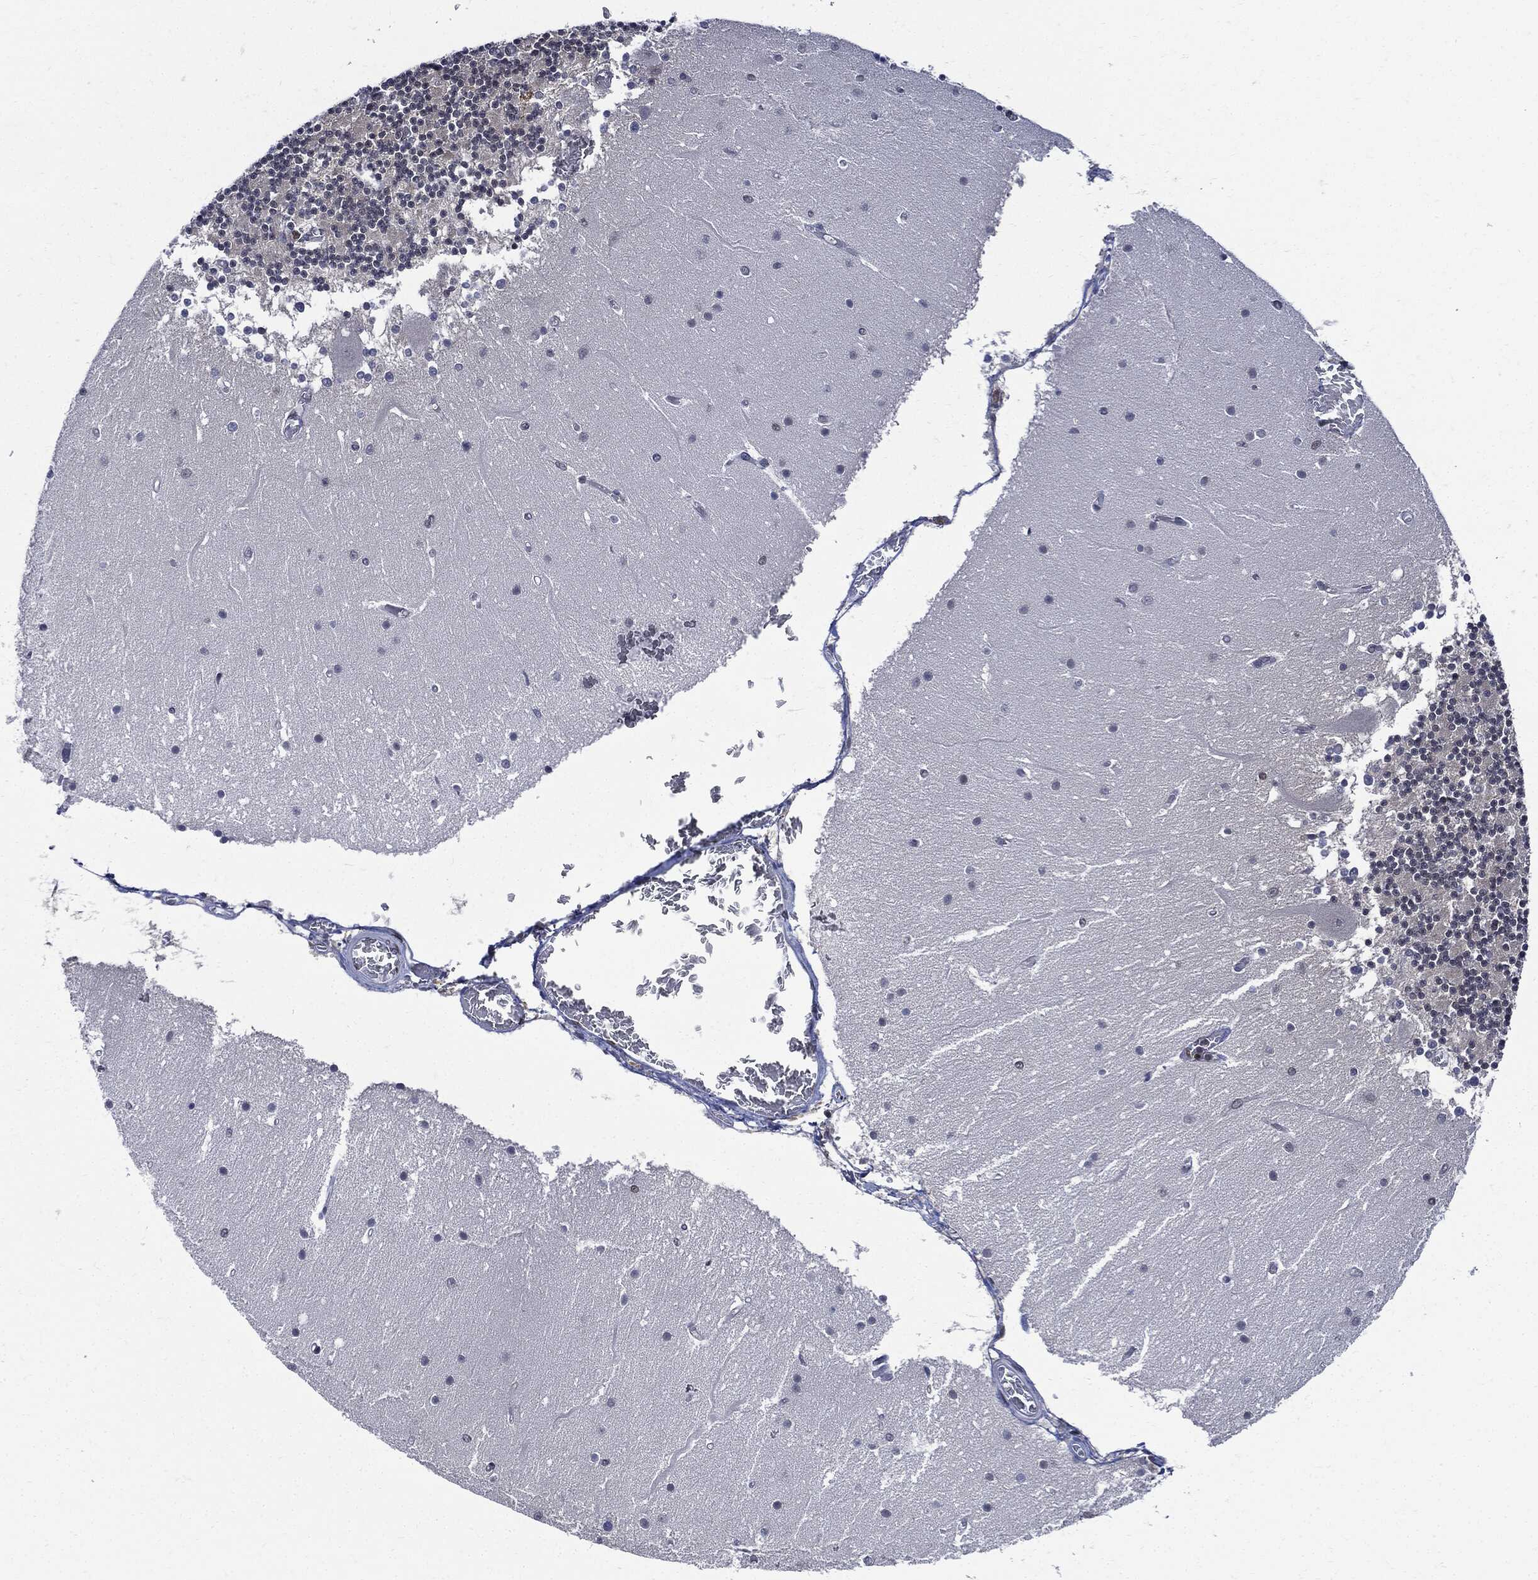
{"staining": {"intensity": "moderate", "quantity": "<25%", "location": "nuclear"}, "tissue": "cerebellum", "cell_type": "Cells in granular layer", "image_type": "normal", "snomed": [{"axis": "morphology", "description": "Normal tissue, NOS"}, {"axis": "topography", "description": "Cerebellum"}], "caption": "Immunohistochemical staining of normal human cerebellum demonstrates low levels of moderate nuclear staining in approximately <25% of cells in granular layer.", "gene": "PCNA", "patient": {"sex": "female", "age": 28}}